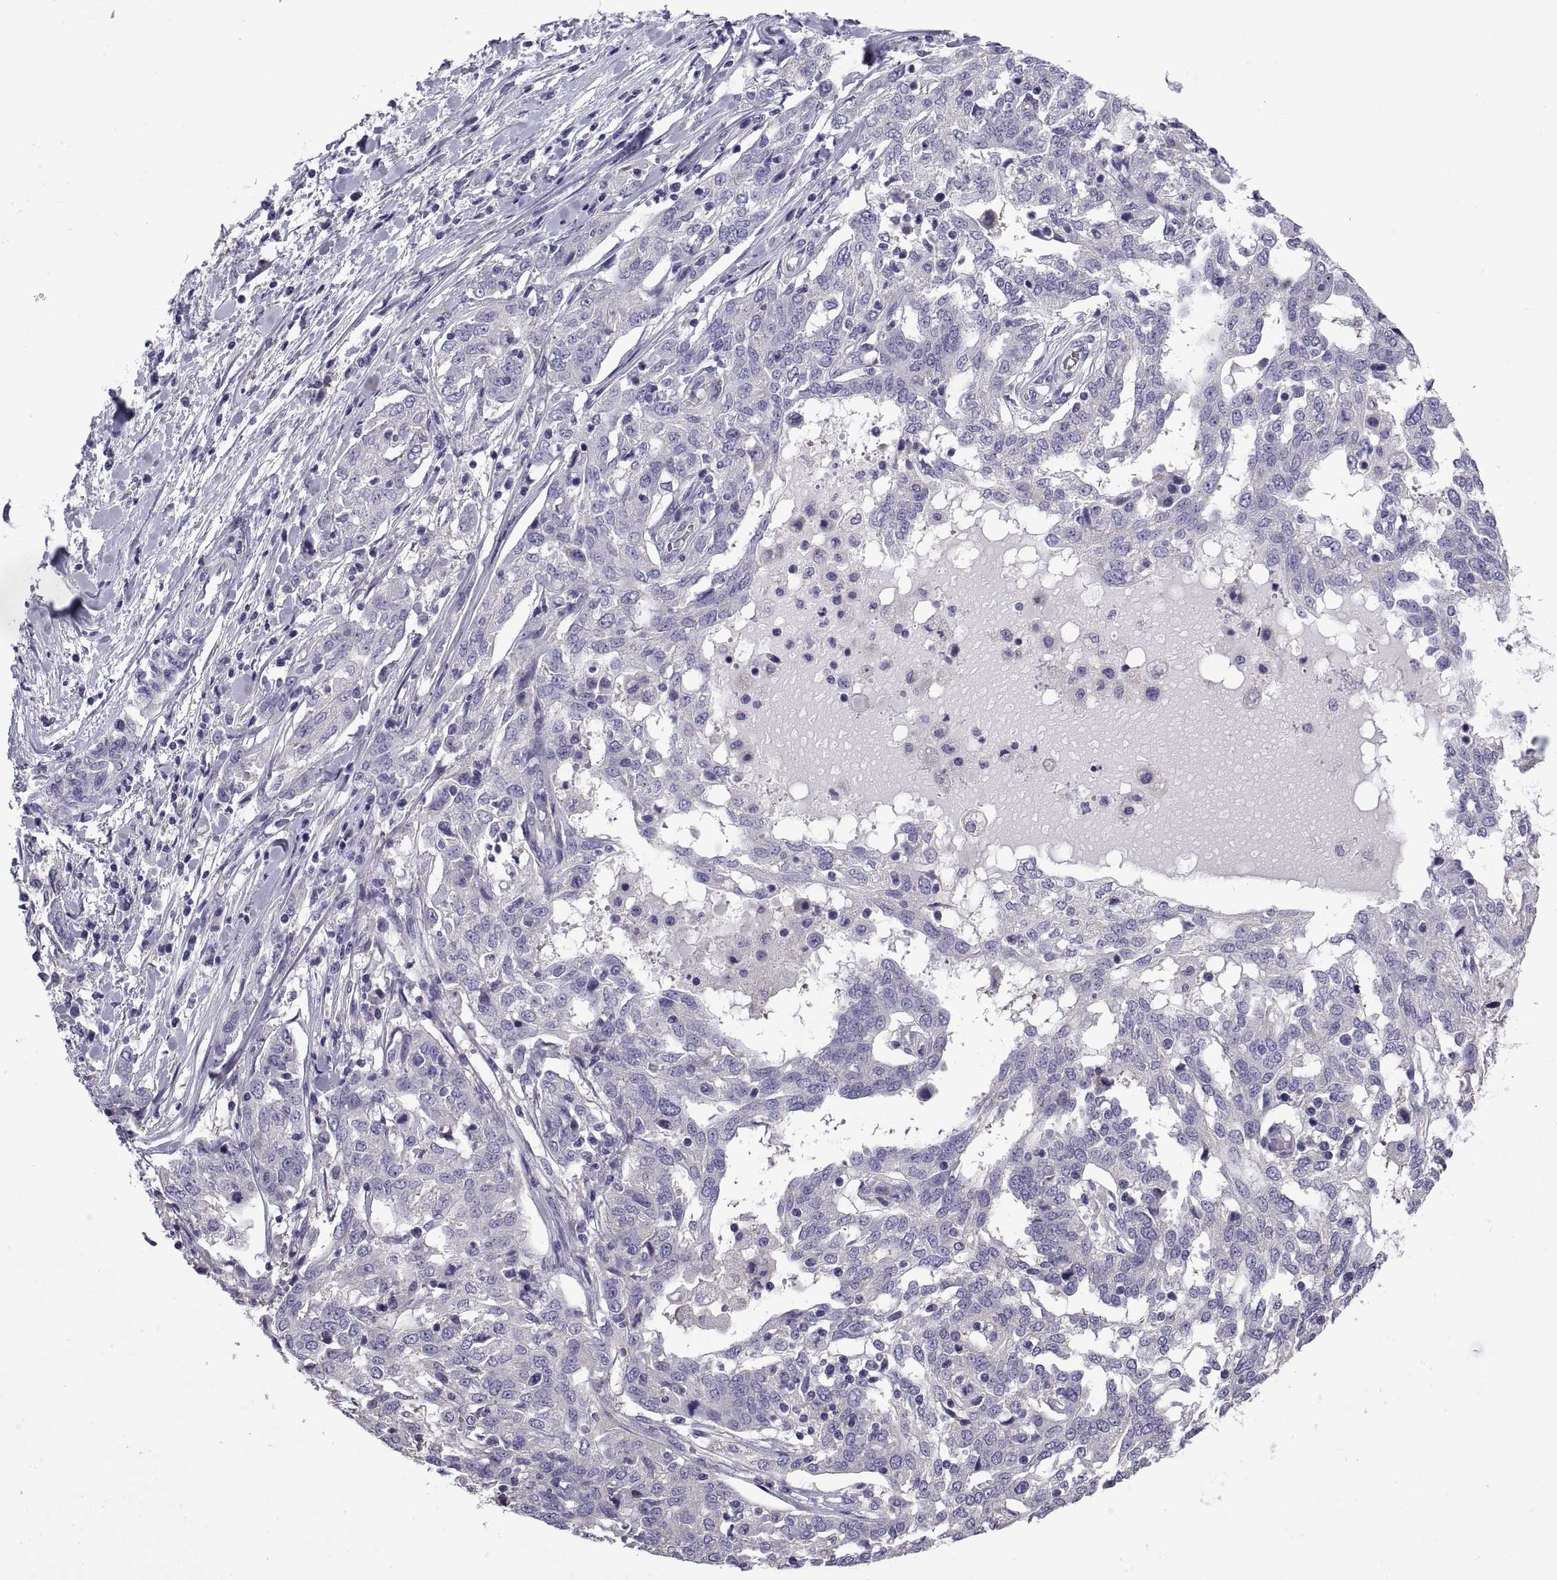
{"staining": {"intensity": "negative", "quantity": "none", "location": "none"}, "tissue": "ovarian cancer", "cell_type": "Tumor cells", "image_type": "cancer", "snomed": [{"axis": "morphology", "description": "Cystadenocarcinoma, serous, NOS"}, {"axis": "topography", "description": "Ovary"}], "caption": "Immunohistochemical staining of ovarian cancer shows no significant positivity in tumor cells.", "gene": "TMC3", "patient": {"sex": "female", "age": 67}}